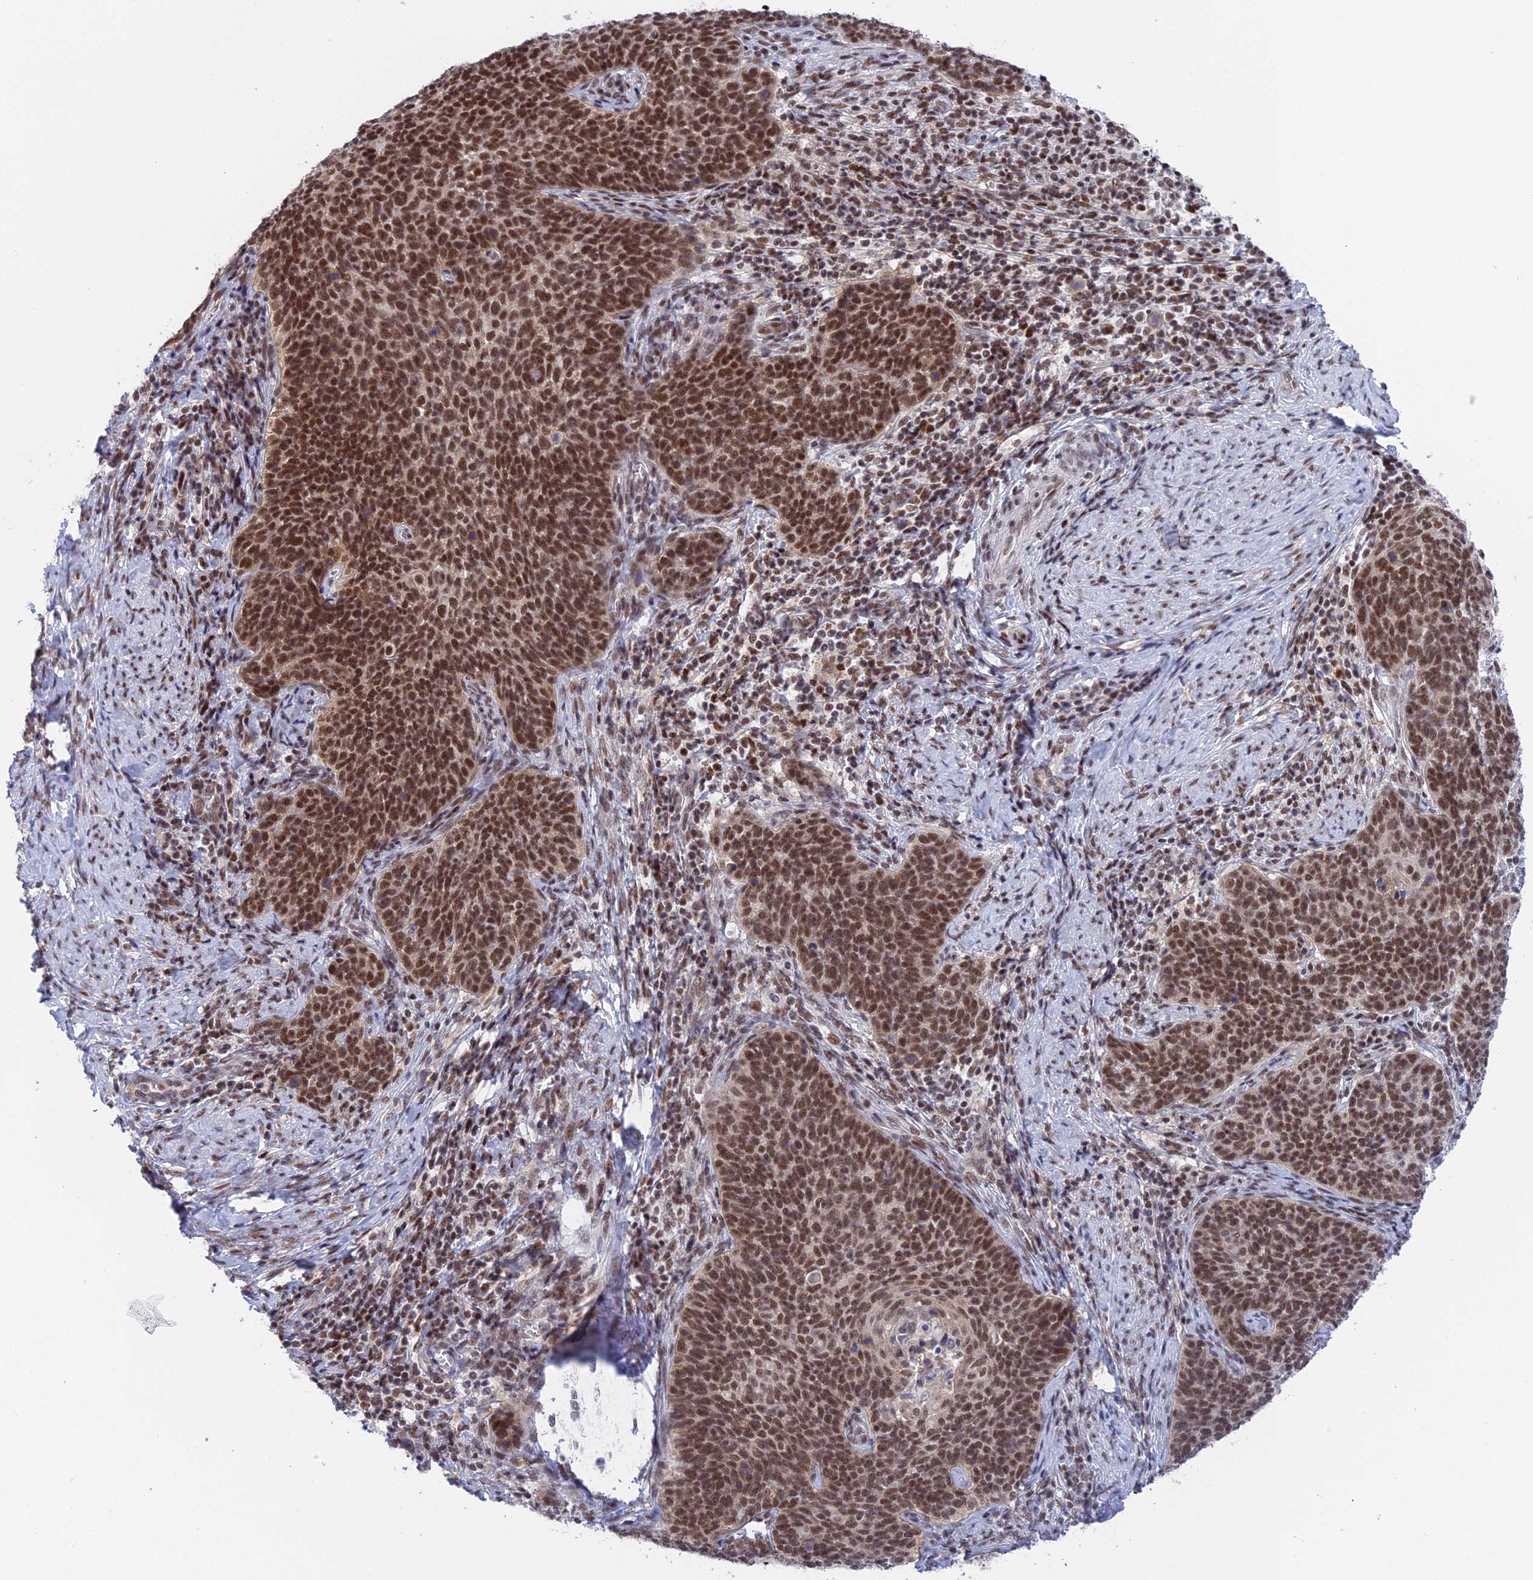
{"staining": {"intensity": "moderate", "quantity": ">75%", "location": "nuclear"}, "tissue": "cervical cancer", "cell_type": "Tumor cells", "image_type": "cancer", "snomed": [{"axis": "morphology", "description": "Normal tissue, NOS"}, {"axis": "morphology", "description": "Squamous cell carcinoma, NOS"}, {"axis": "topography", "description": "Cervix"}], "caption": "Tumor cells exhibit medium levels of moderate nuclear expression in about >75% of cells in human cervical cancer (squamous cell carcinoma).", "gene": "TCEA1", "patient": {"sex": "female", "age": 39}}